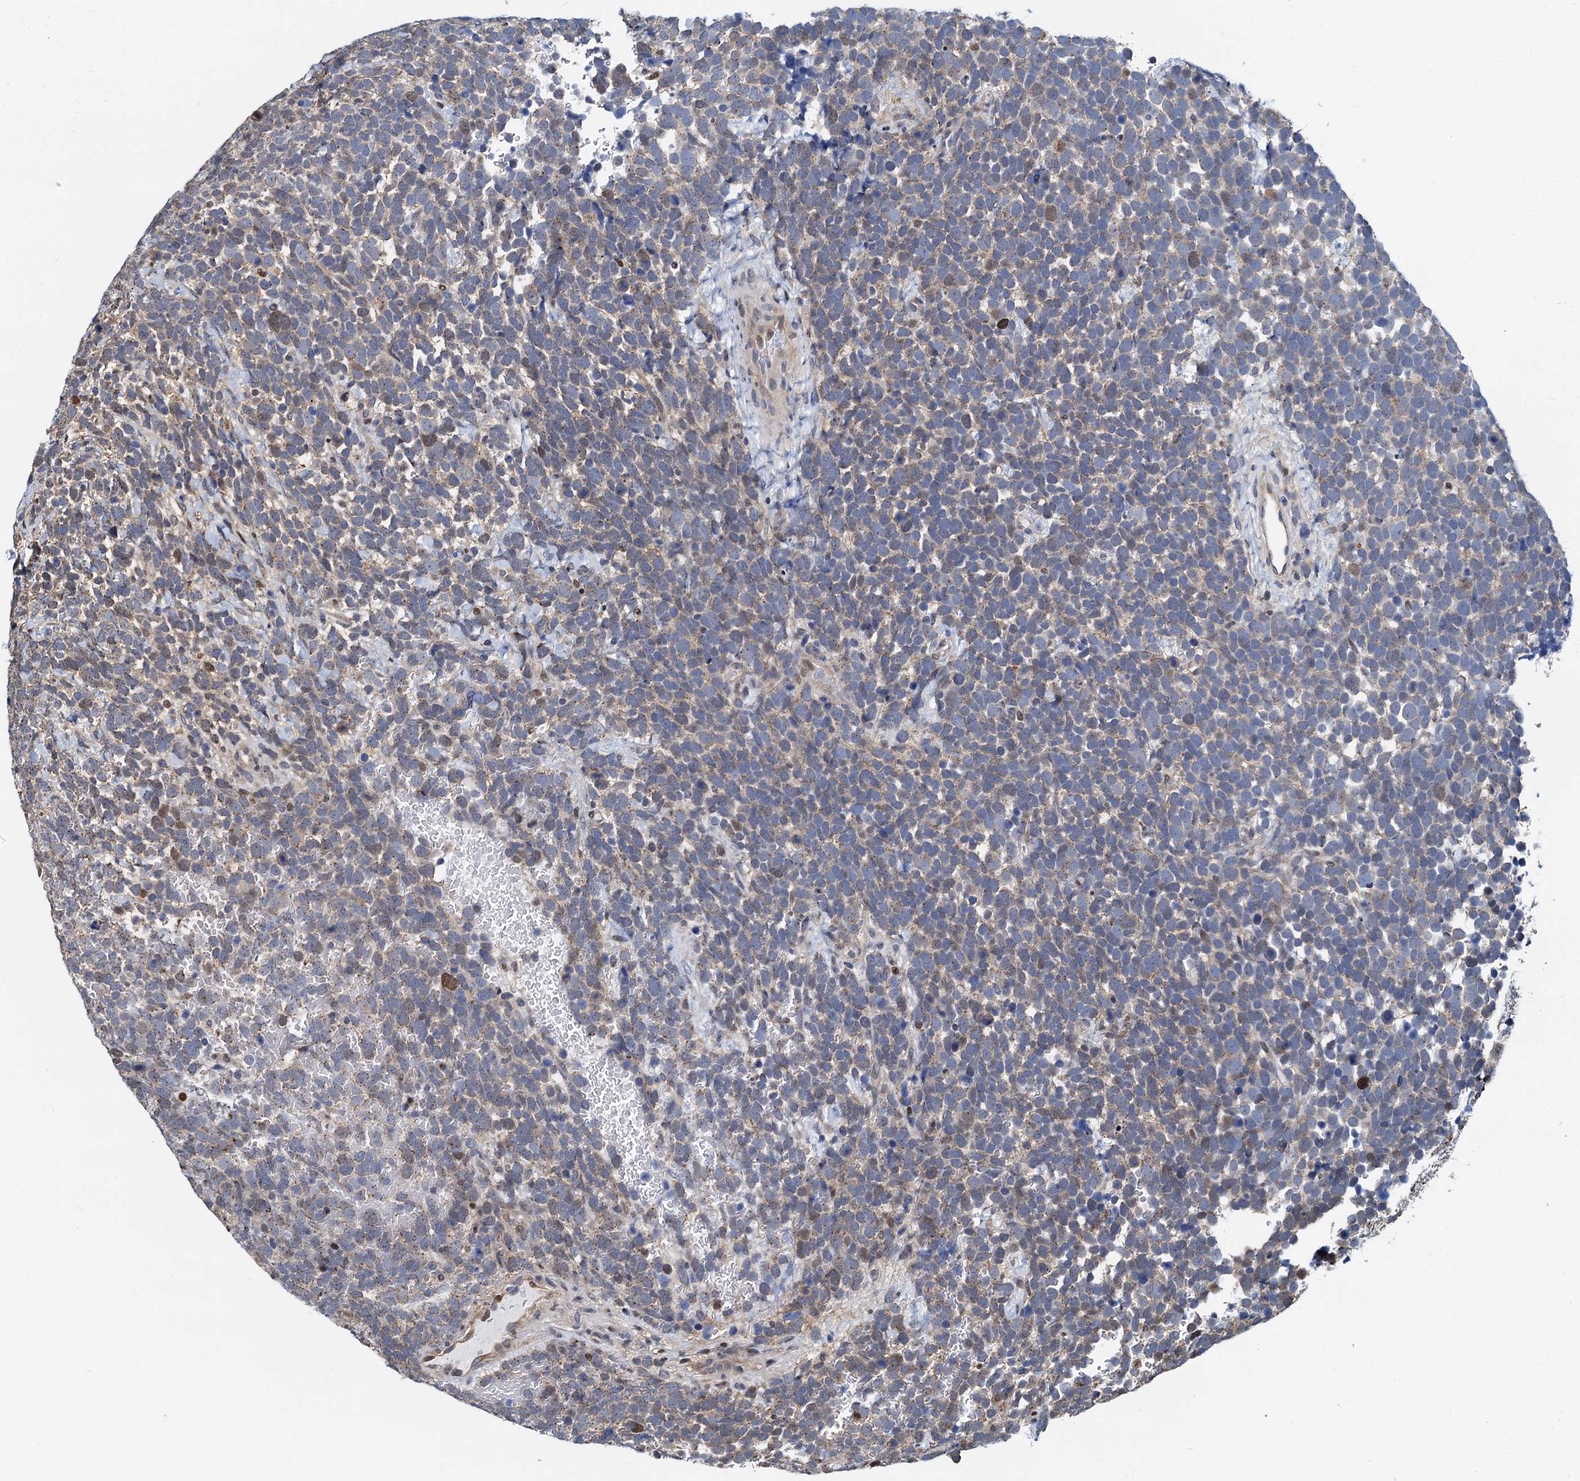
{"staining": {"intensity": "weak", "quantity": "<25%", "location": "nuclear"}, "tissue": "urothelial cancer", "cell_type": "Tumor cells", "image_type": "cancer", "snomed": [{"axis": "morphology", "description": "Urothelial carcinoma, High grade"}, {"axis": "topography", "description": "Urinary bladder"}], "caption": "This micrograph is of urothelial carcinoma (high-grade) stained with immunohistochemistry (IHC) to label a protein in brown with the nuclei are counter-stained blue. There is no positivity in tumor cells.", "gene": "PTGES3", "patient": {"sex": "female", "age": 82}}